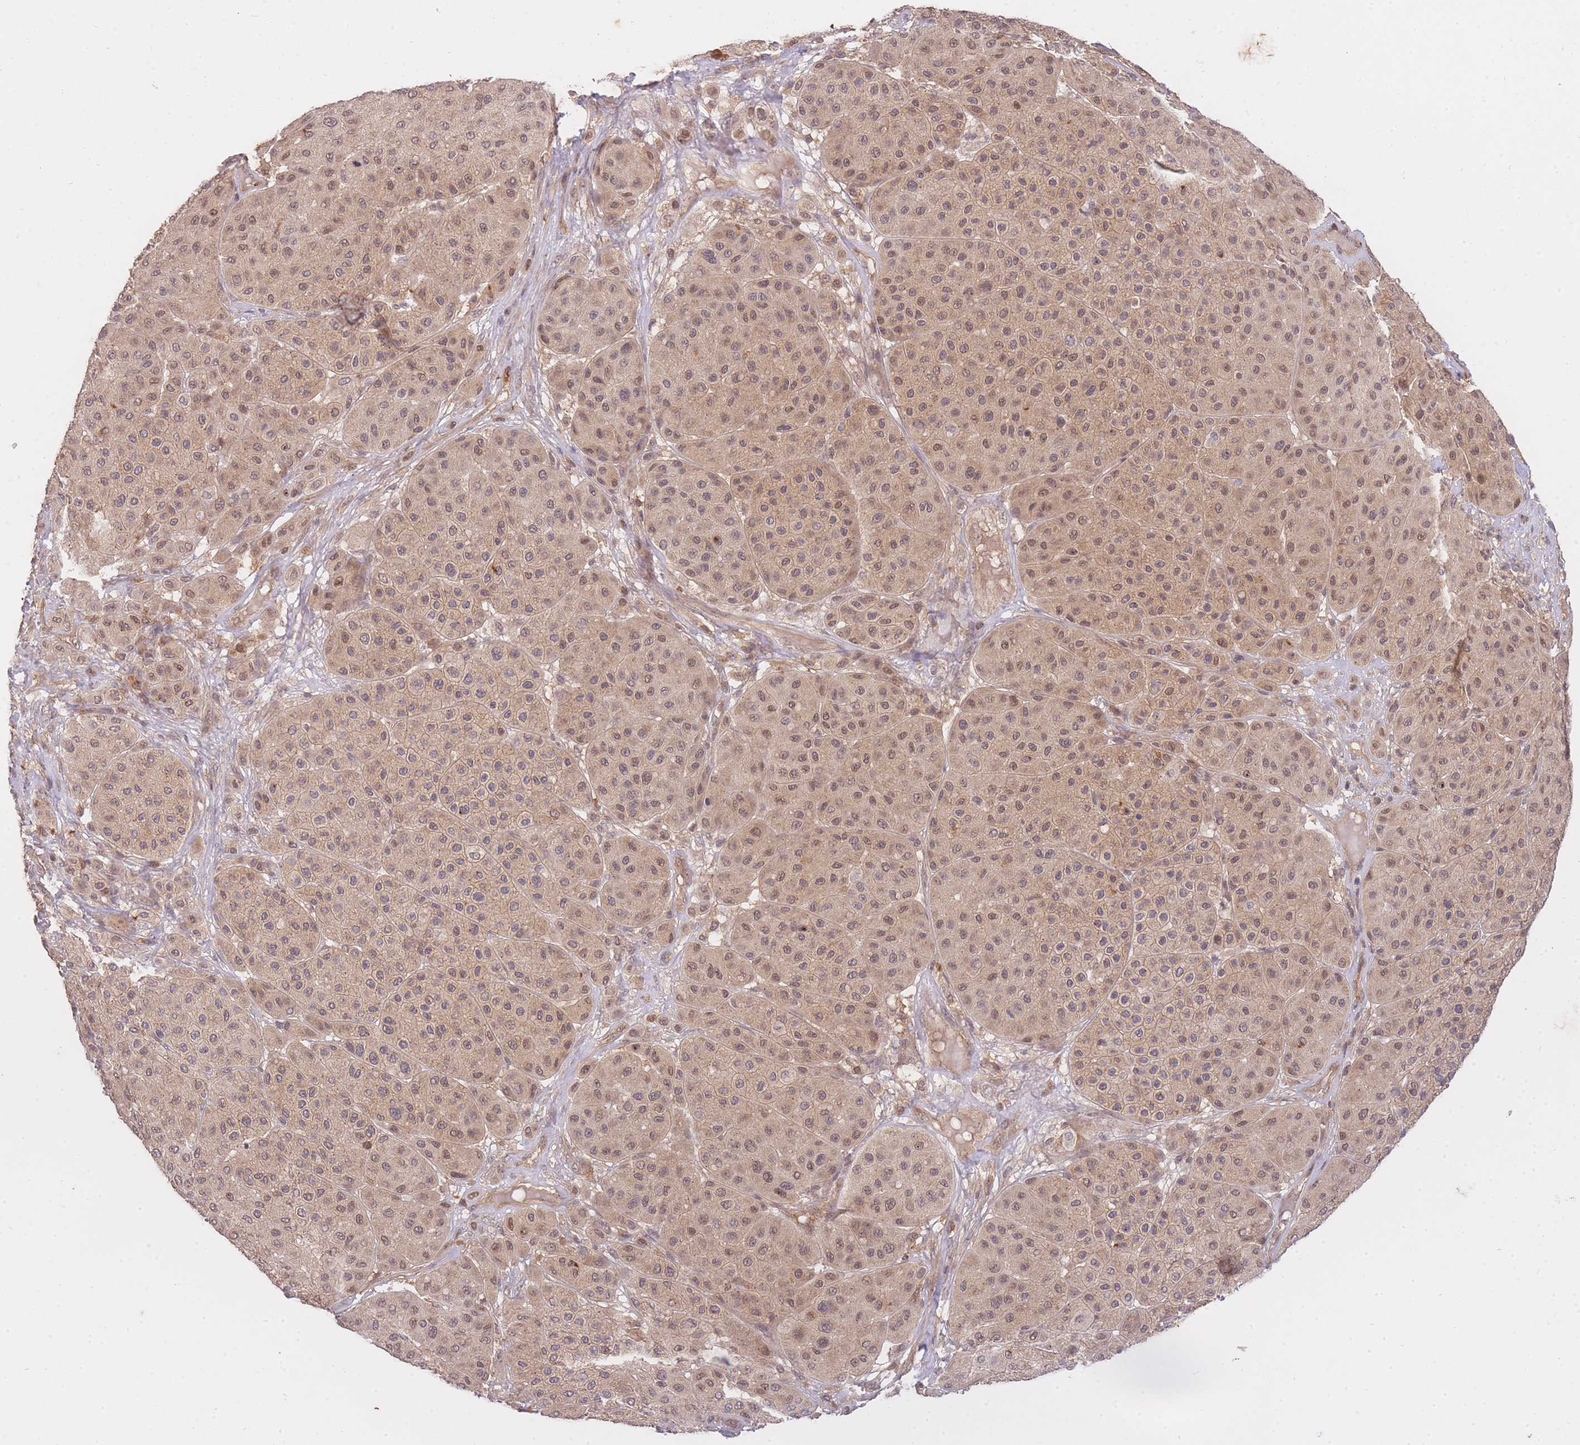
{"staining": {"intensity": "moderate", "quantity": ">75%", "location": "cytoplasmic/membranous,nuclear"}, "tissue": "melanoma", "cell_type": "Tumor cells", "image_type": "cancer", "snomed": [{"axis": "morphology", "description": "Malignant melanoma, Metastatic site"}, {"axis": "topography", "description": "Smooth muscle"}], "caption": "Immunohistochemical staining of human melanoma exhibits medium levels of moderate cytoplasmic/membranous and nuclear protein positivity in approximately >75% of tumor cells. The staining is performed using DAB brown chromogen to label protein expression. The nuclei are counter-stained blue using hematoxylin.", "gene": "ST8SIA4", "patient": {"sex": "male", "age": 41}}